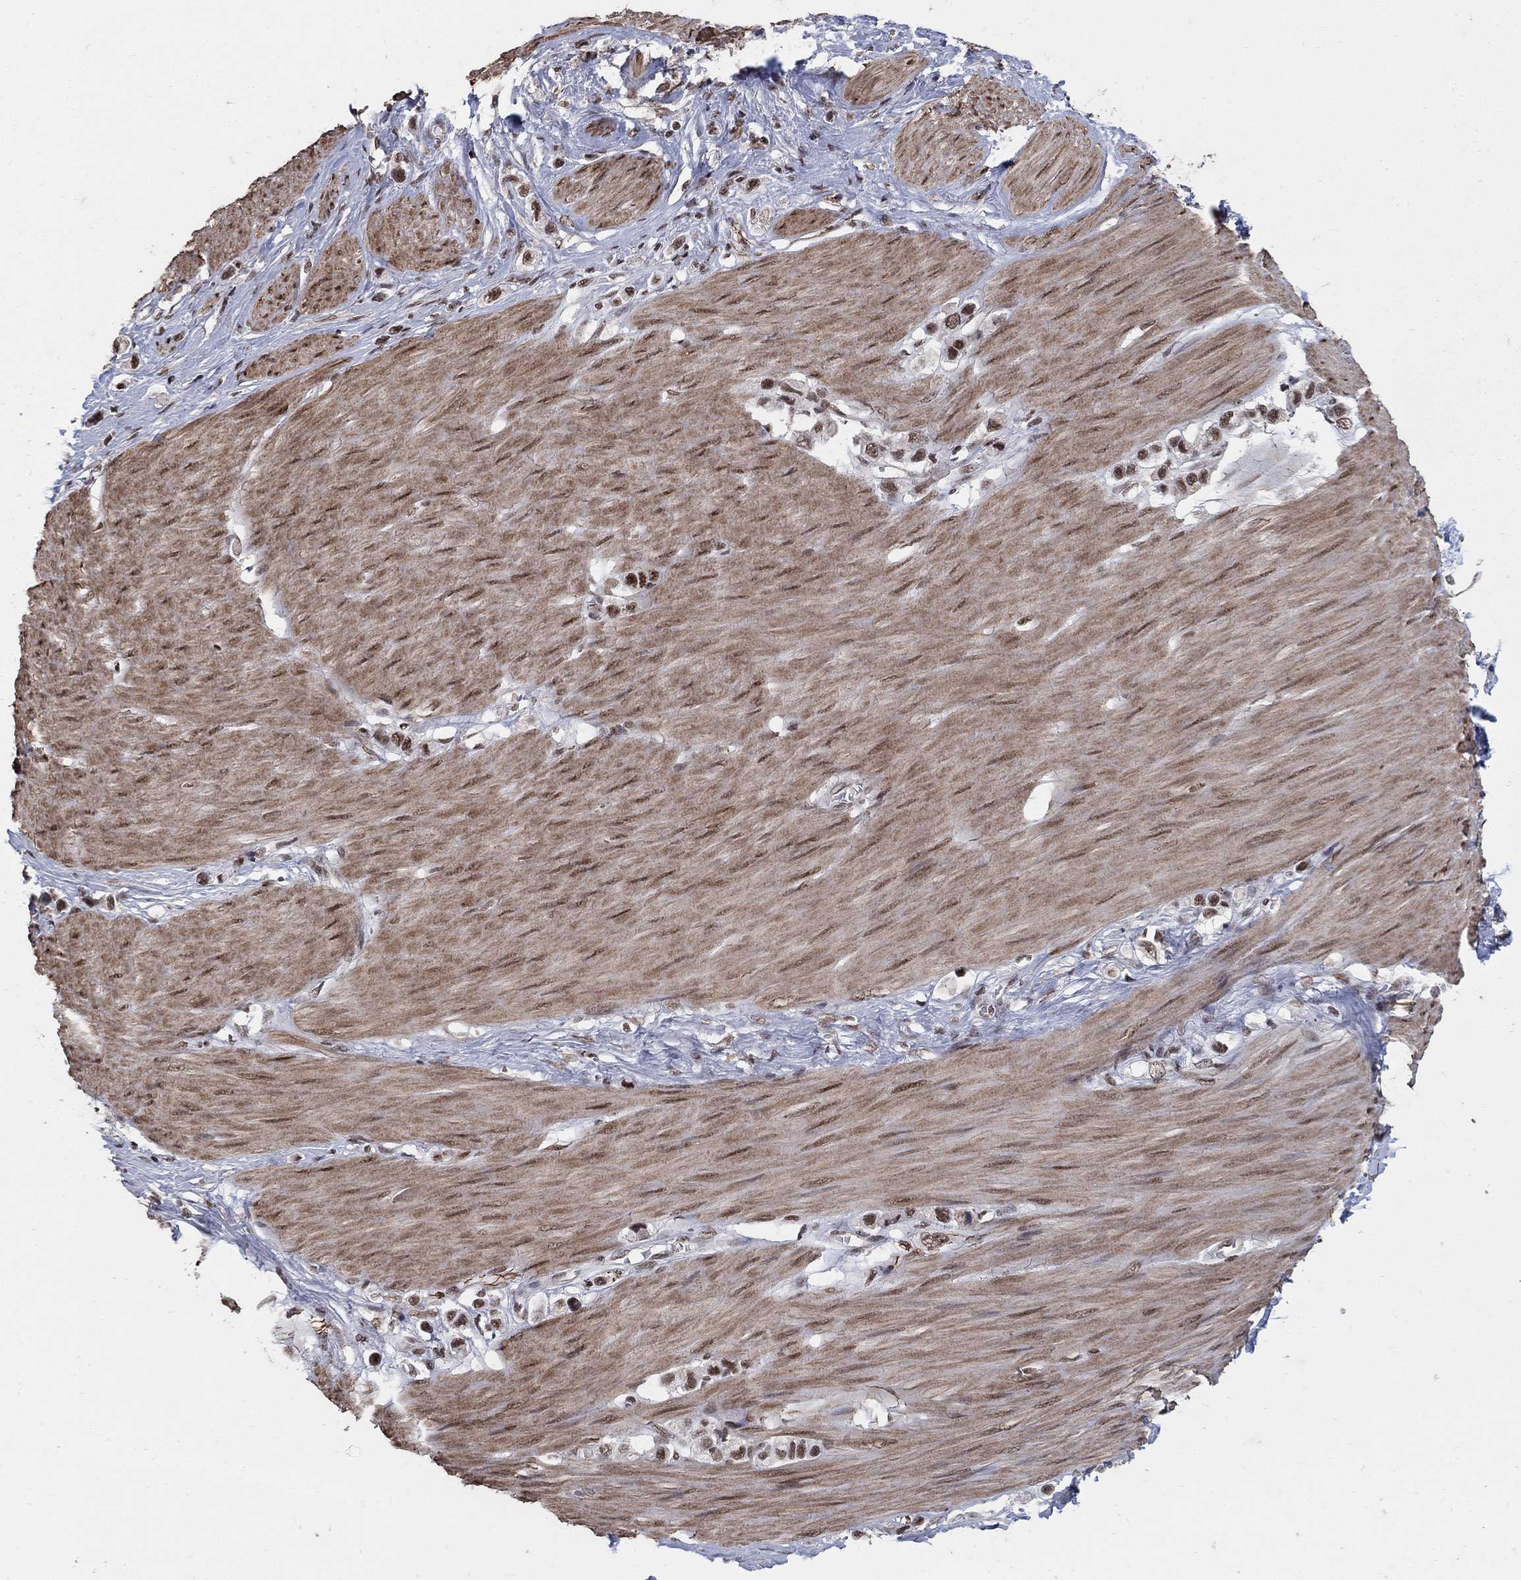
{"staining": {"intensity": "moderate", "quantity": "25%-75%", "location": "nuclear"}, "tissue": "stomach cancer", "cell_type": "Tumor cells", "image_type": "cancer", "snomed": [{"axis": "morphology", "description": "Normal tissue, NOS"}, {"axis": "morphology", "description": "Adenocarcinoma, NOS"}, {"axis": "morphology", "description": "Adenocarcinoma, High grade"}, {"axis": "topography", "description": "Stomach, upper"}, {"axis": "topography", "description": "Stomach"}], "caption": "IHC image of neoplastic tissue: human stomach cancer (adenocarcinoma) stained using IHC displays medium levels of moderate protein expression localized specifically in the nuclear of tumor cells, appearing as a nuclear brown color.", "gene": "PNISR", "patient": {"sex": "female", "age": 65}}